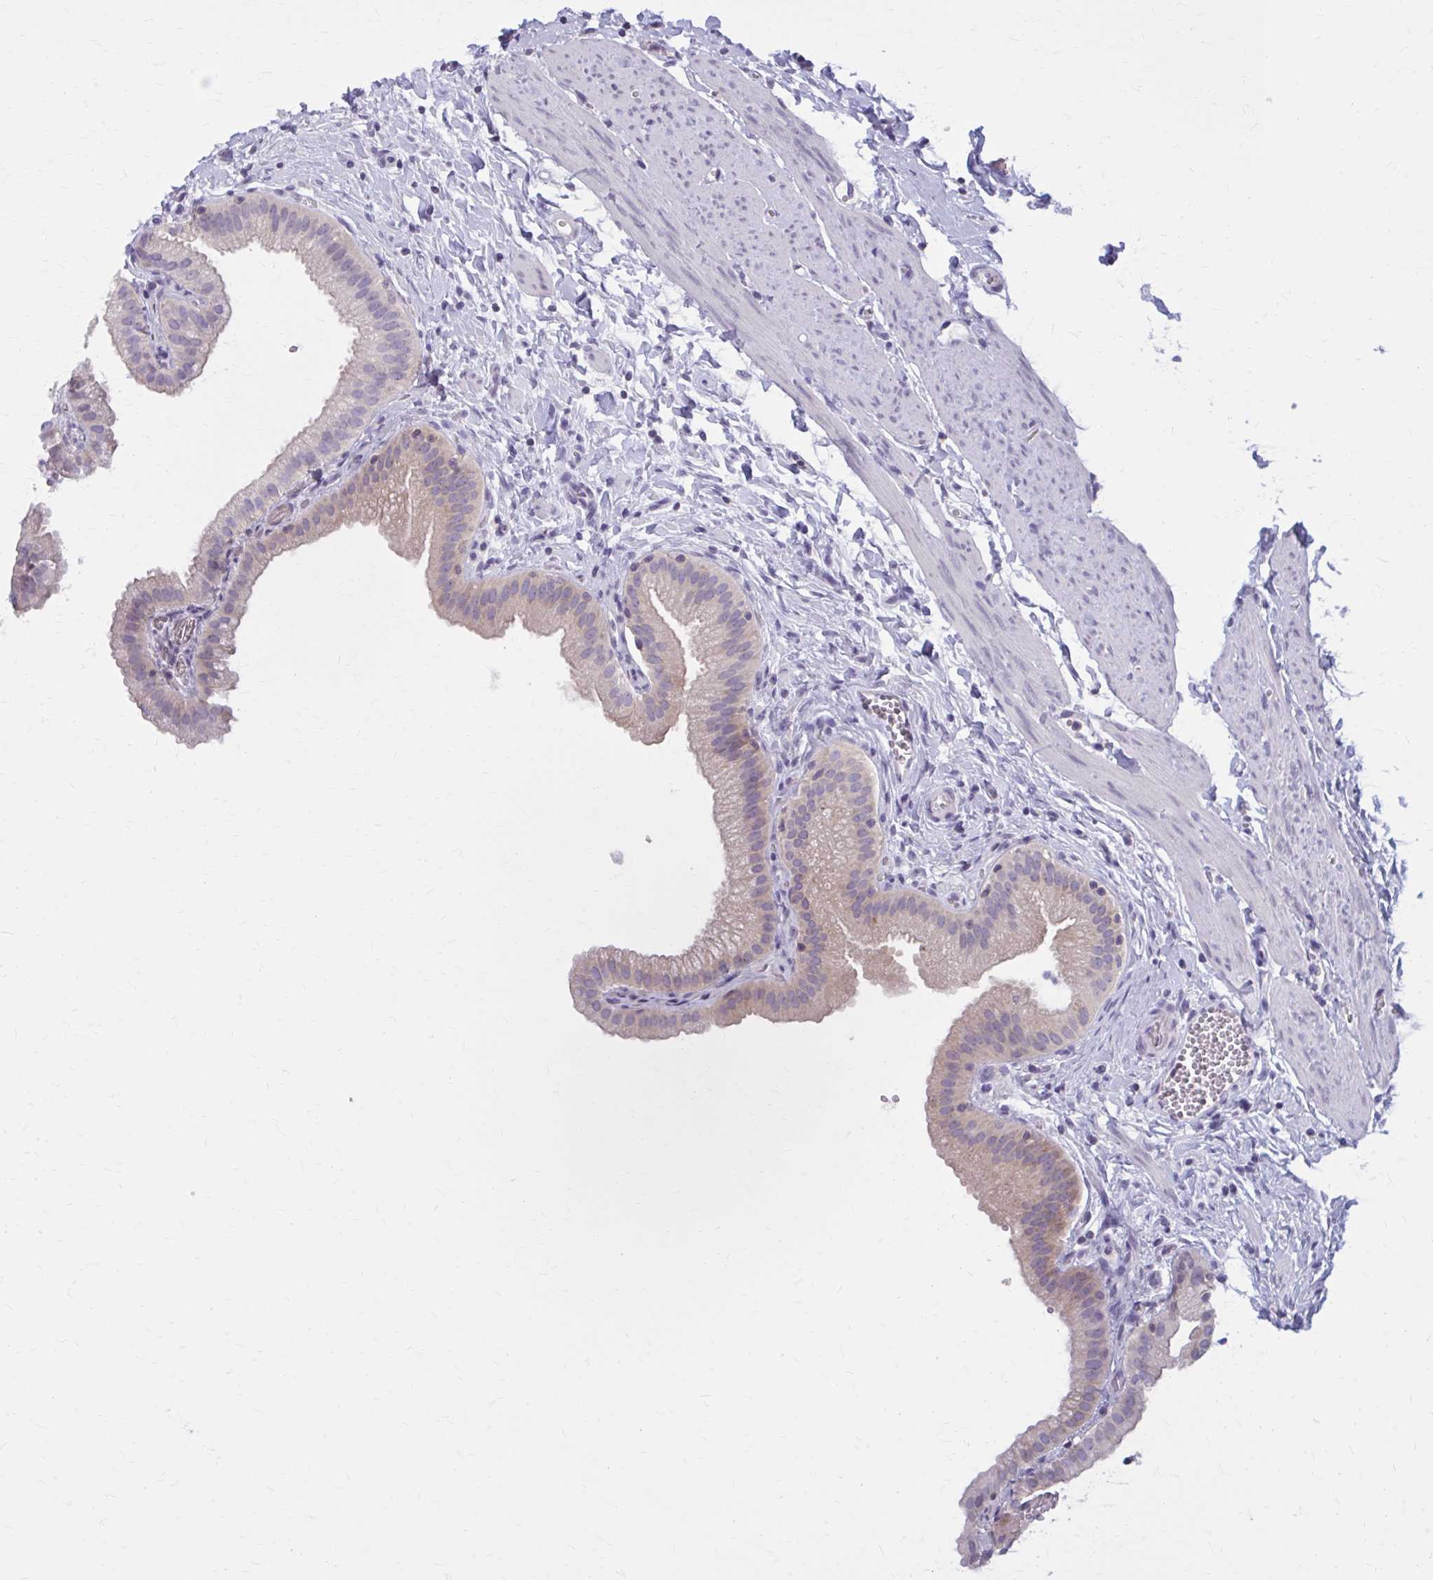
{"staining": {"intensity": "weak", "quantity": "25%-75%", "location": "cytoplasmic/membranous"}, "tissue": "gallbladder", "cell_type": "Glandular cells", "image_type": "normal", "snomed": [{"axis": "morphology", "description": "Normal tissue, NOS"}, {"axis": "topography", "description": "Gallbladder"}], "caption": "Glandular cells reveal low levels of weak cytoplasmic/membranous positivity in about 25%-75% of cells in unremarkable gallbladder.", "gene": "OR4A47", "patient": {"sex": "female", "age": 63}}